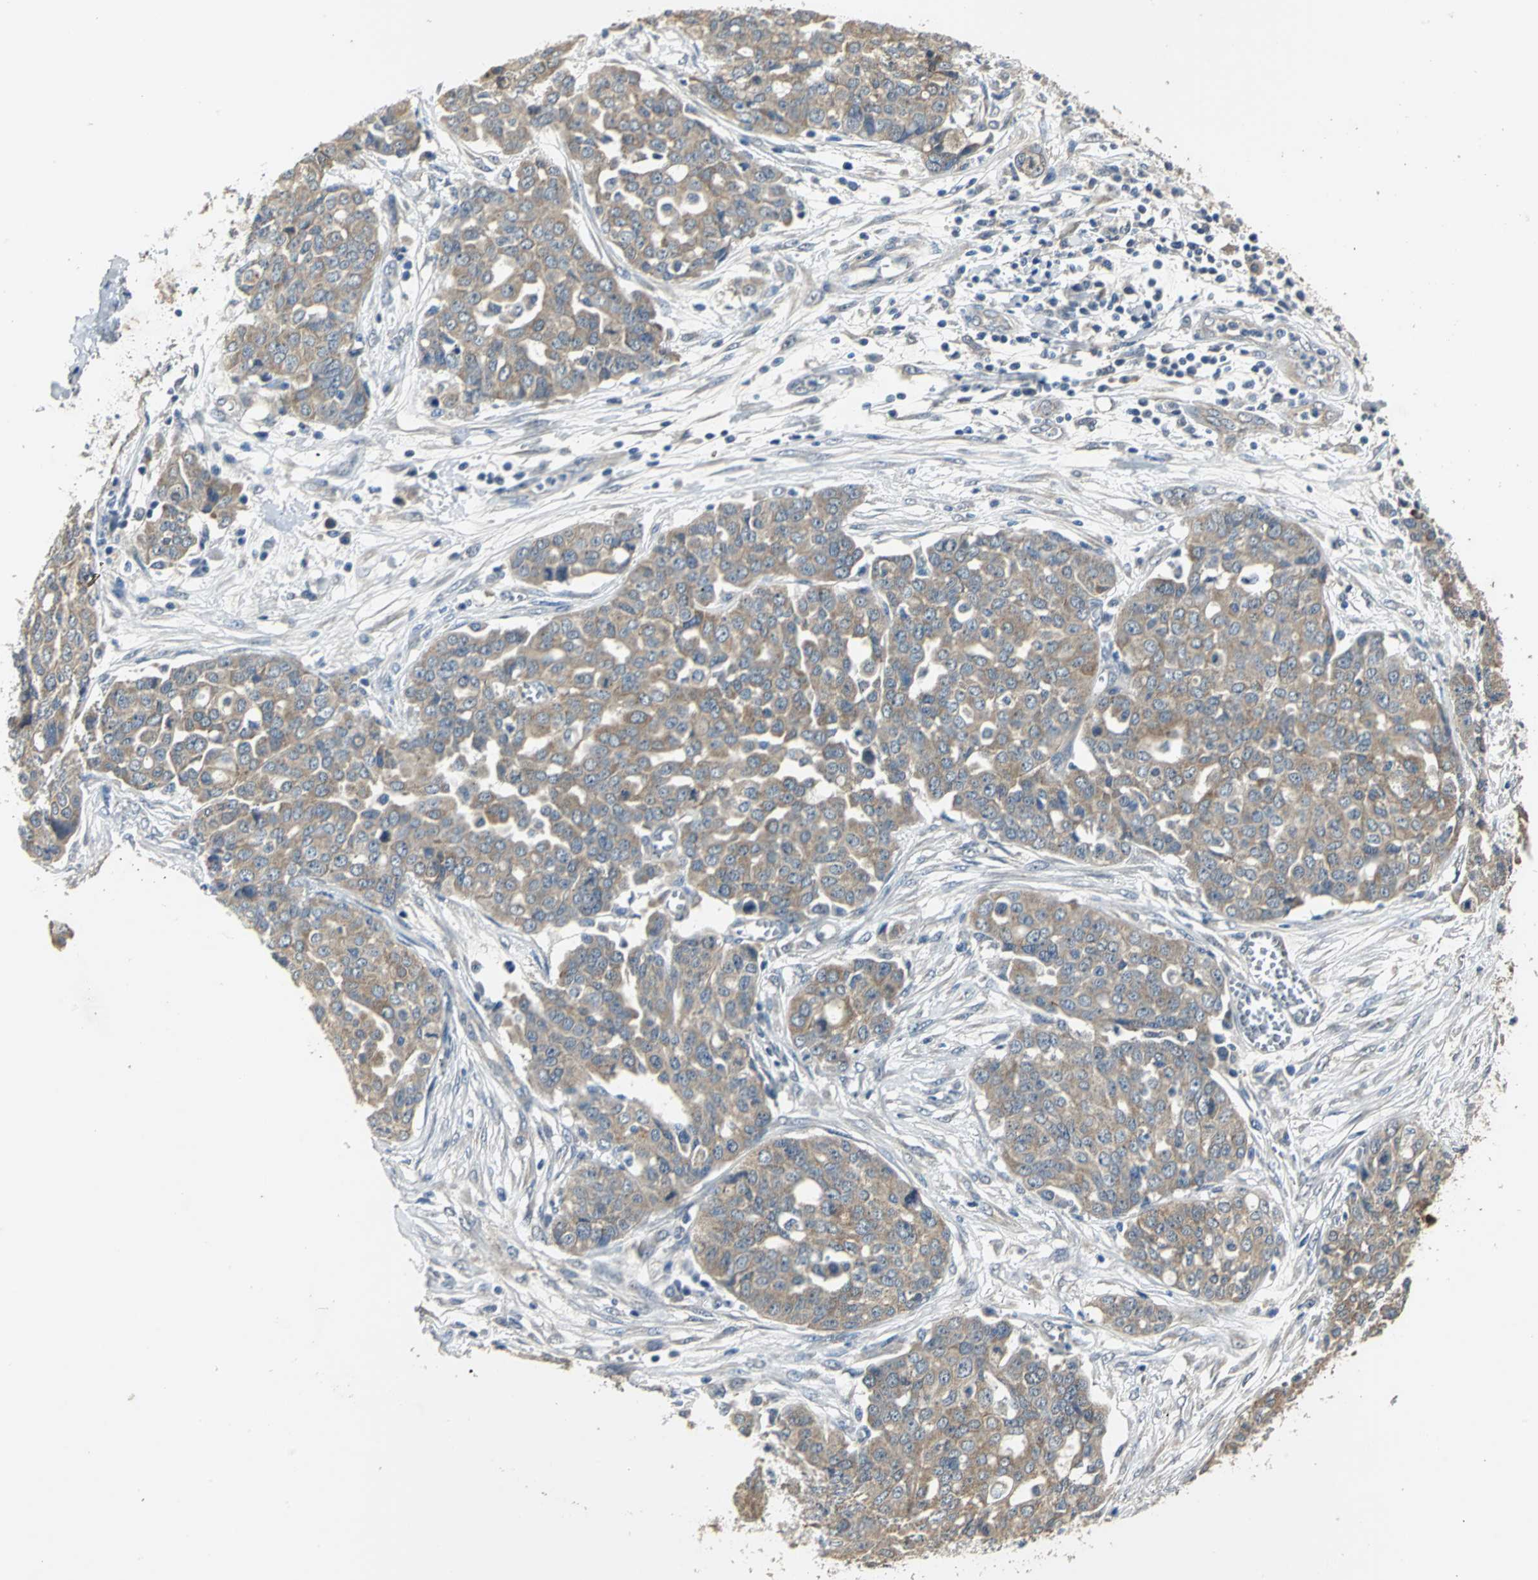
{"staining": {"intensity": "moderate", "quantity": ">75%", "location": "cytoplasmic/membranous"}, "tissue": "ovarian cancer", "cell_type": "Tumor cells", "image_type": "cancer", "snomed": [{"axis": "morphology", "description": "Cystadenocarcinoma, serous, NOS"}, {"axis": "topography", "description": "Soft tissue"}, {"axis": "topography", "description": "Ovary"}], "caption": "DAB (3,3'-diaminobenzidine) immunohistochemical staining of ovarian cancer (serous cystadenocarcinoma) reveals moderate cytoplasmic/membranous protein expression in about >75% of tumor cells. (DAB = brown stain, brightfield microscopy at high magnification).", "gene": "OCLN", "patient": {"sex": "female", "age": 57}}